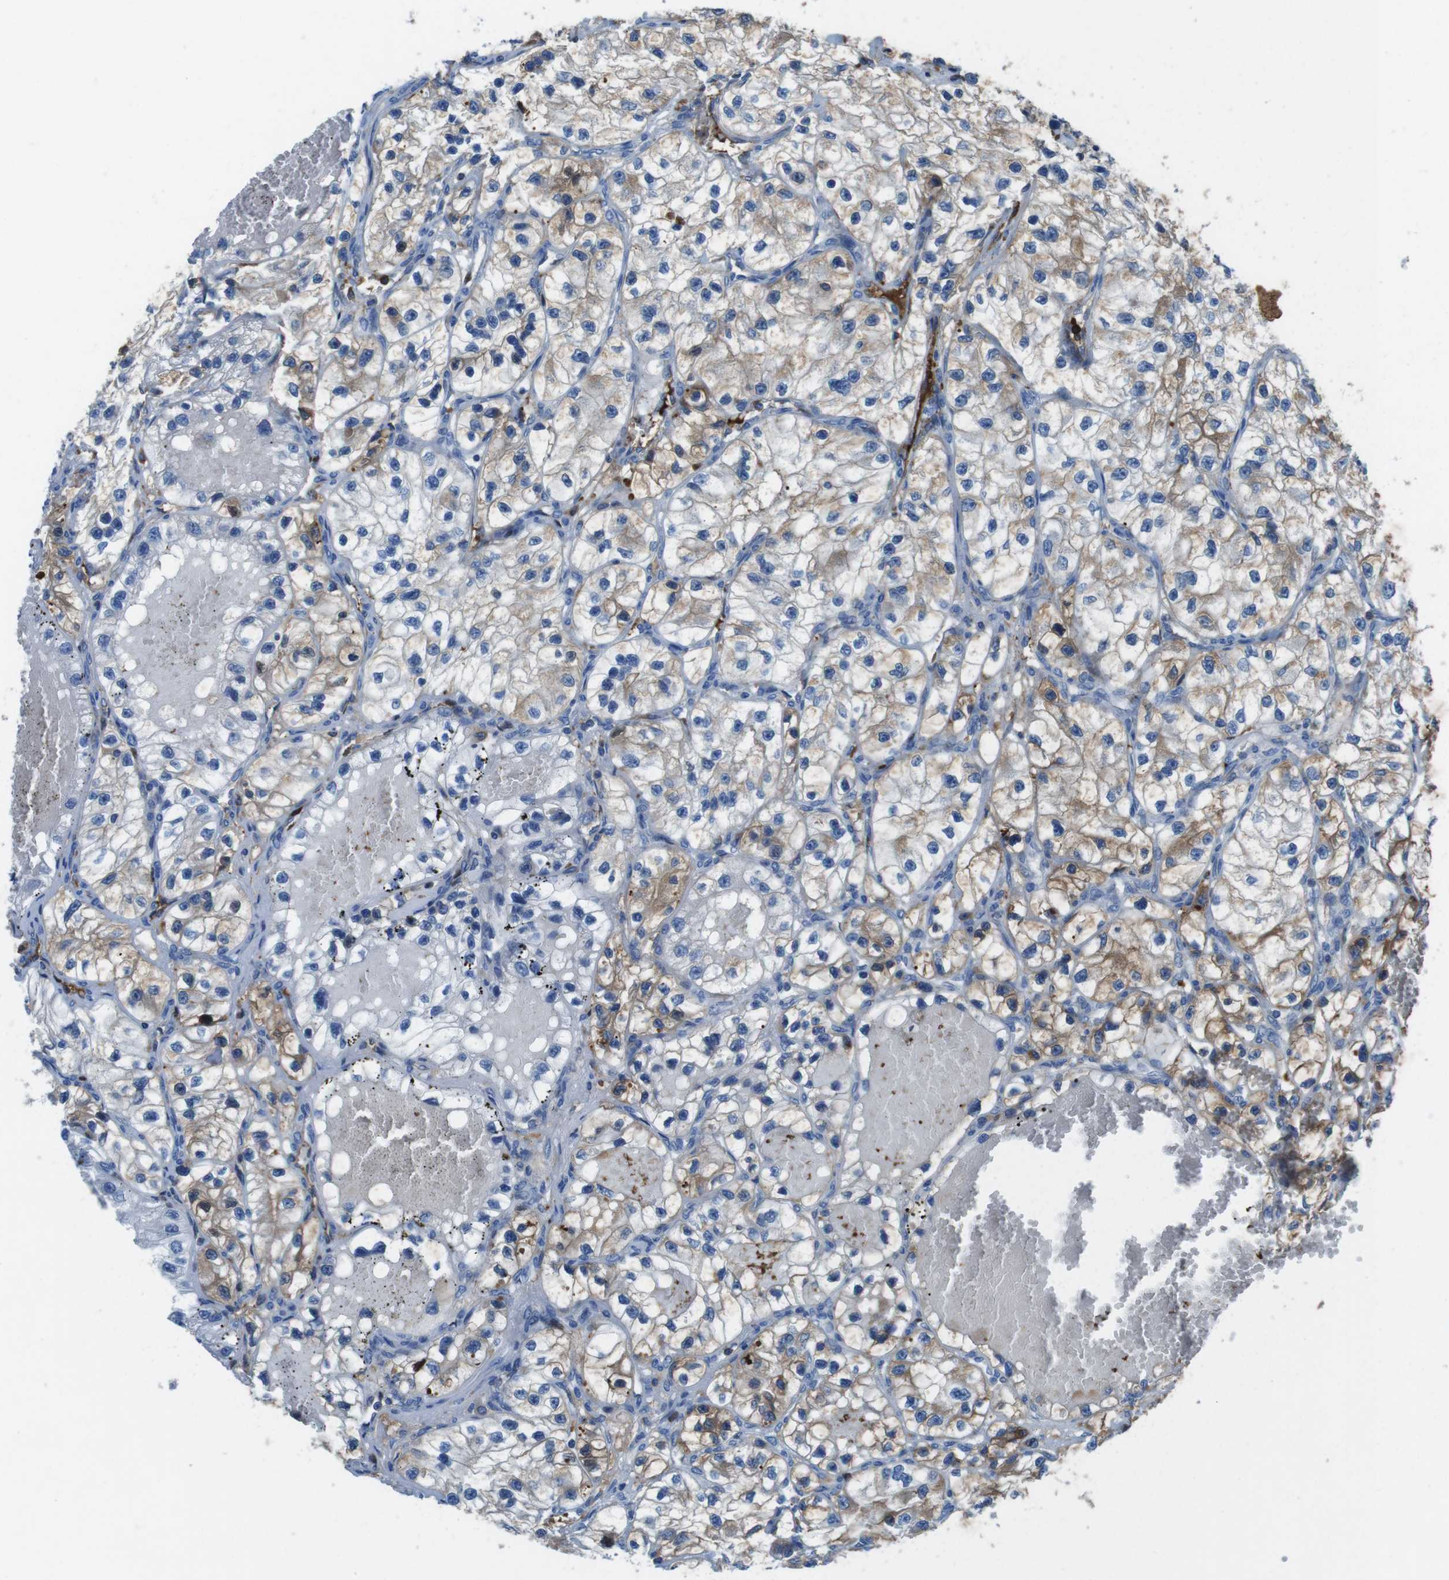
{"staining": {"intensity": "weak", "quantity": "25%-75%", "location": "cytoplasmic/membranous"}, "tissue": "renal cancer", "cell_type": "Tumor cells", "image_type": "cancer", "snomed": [{"axis": "morphology", "description": "Adenocarcinoma, NOS"}, {"axis": "topography", "description": "Kidney"}], "caption": "This micrograph displays adenocarcinoma (renal) stained with immunohistochemistry to label a protein in brown. The cytoplasmic/membranous of tumor cells show weak positivity for the protein. Nuclei are counter-stained blue.", "gene": "TMPRSS15", "patient": {"sex": "female", "age": 57}}